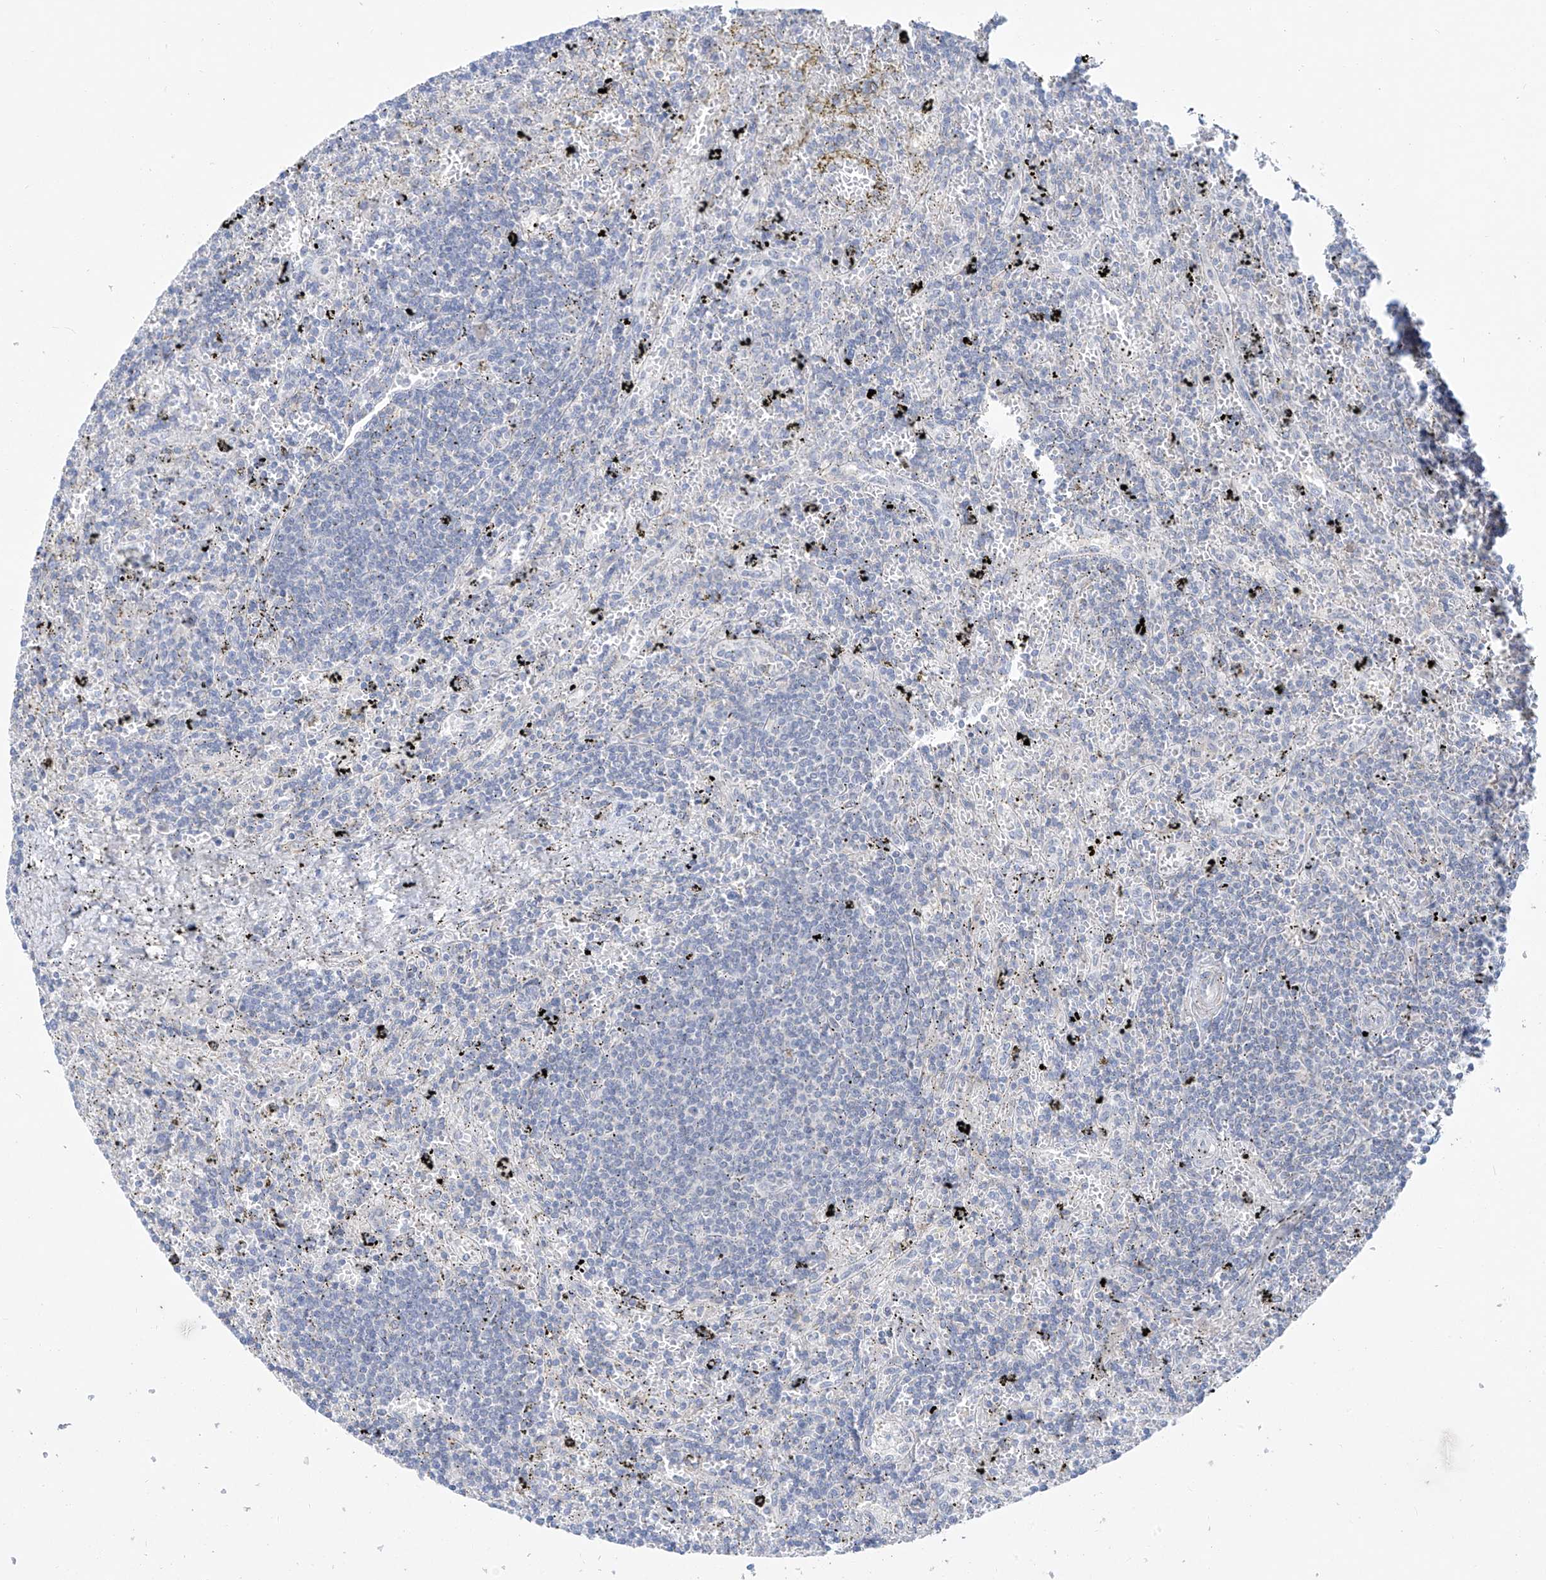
{"staining": {"intensity": "negative", "quantity": "none", "location": "none"}, "tissue": "lymphoma", "cell_type": "Tumor cells", "image_type": "cancer", "snomed": [{"axis": "morphology", "description": "Malignant lymphoma, non-Hodgkin's type, Low grade"}, {"axis": "topography", "description": "Spleen"}], "caption": "An image of human lymphoma is negative for staining in tumor cells.", "gene": "KRTAP25-1", "patient": {"sex": "male", "age": 76}}